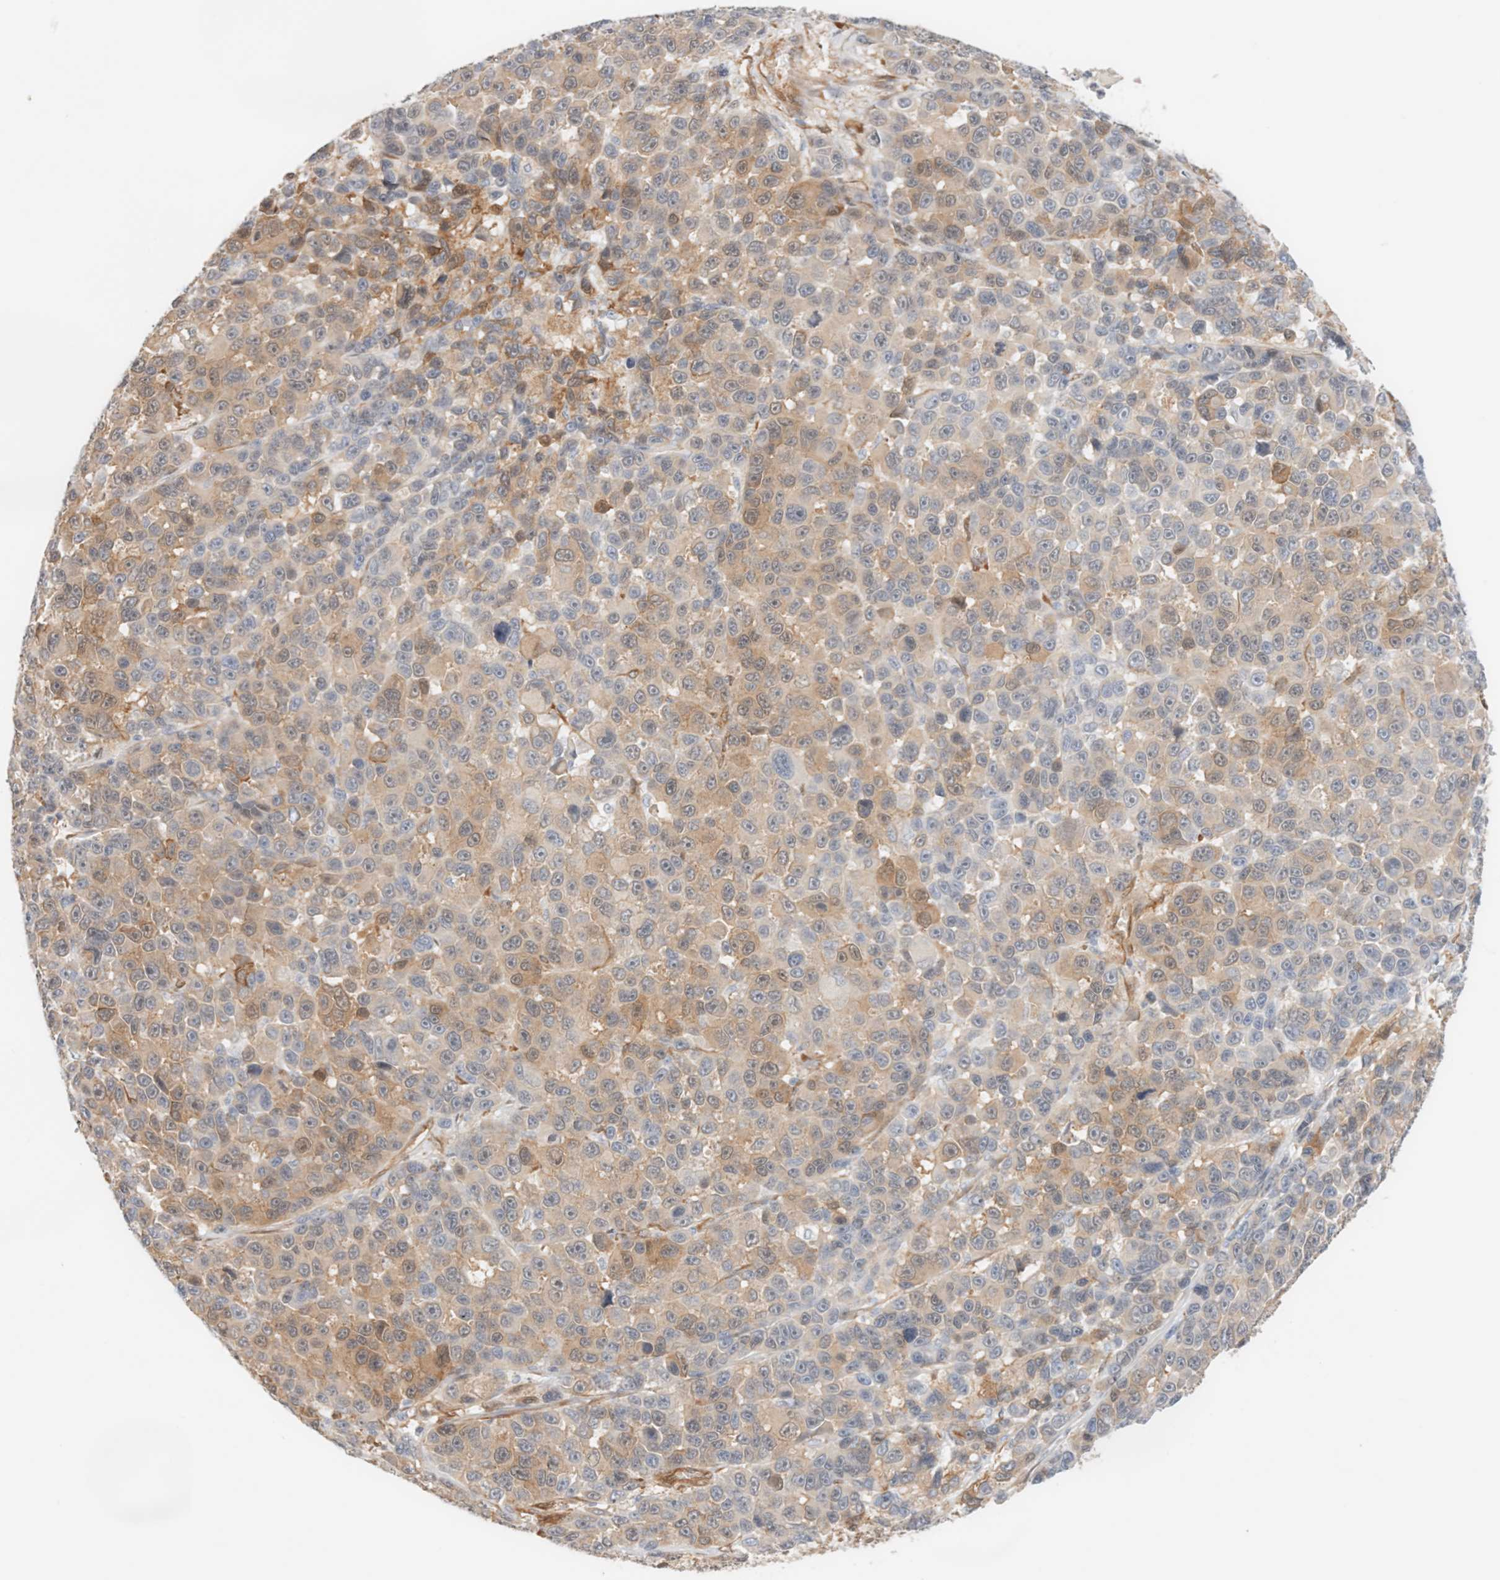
{"staining": {"intensity": "weak", "quantity": "25%-75%", "location": "cytoplasmic/membranous"}, "tissue": "melanoma", "cell_type": "Tumor cells", "image_type": "cancer", "snomed": [{"axis": "morphology", "description": "Malignant melanoma, NOS"}, {"axis": "topography", "description": "Skin"}], "caption": "This is a micrograph of IHC staining of malignant melanoma, which shows weak positivity in the cytoplasmic/membranous of tumor cells.", "gene": "LMCD1", "patient": {"sex": "male", "age": 53}}